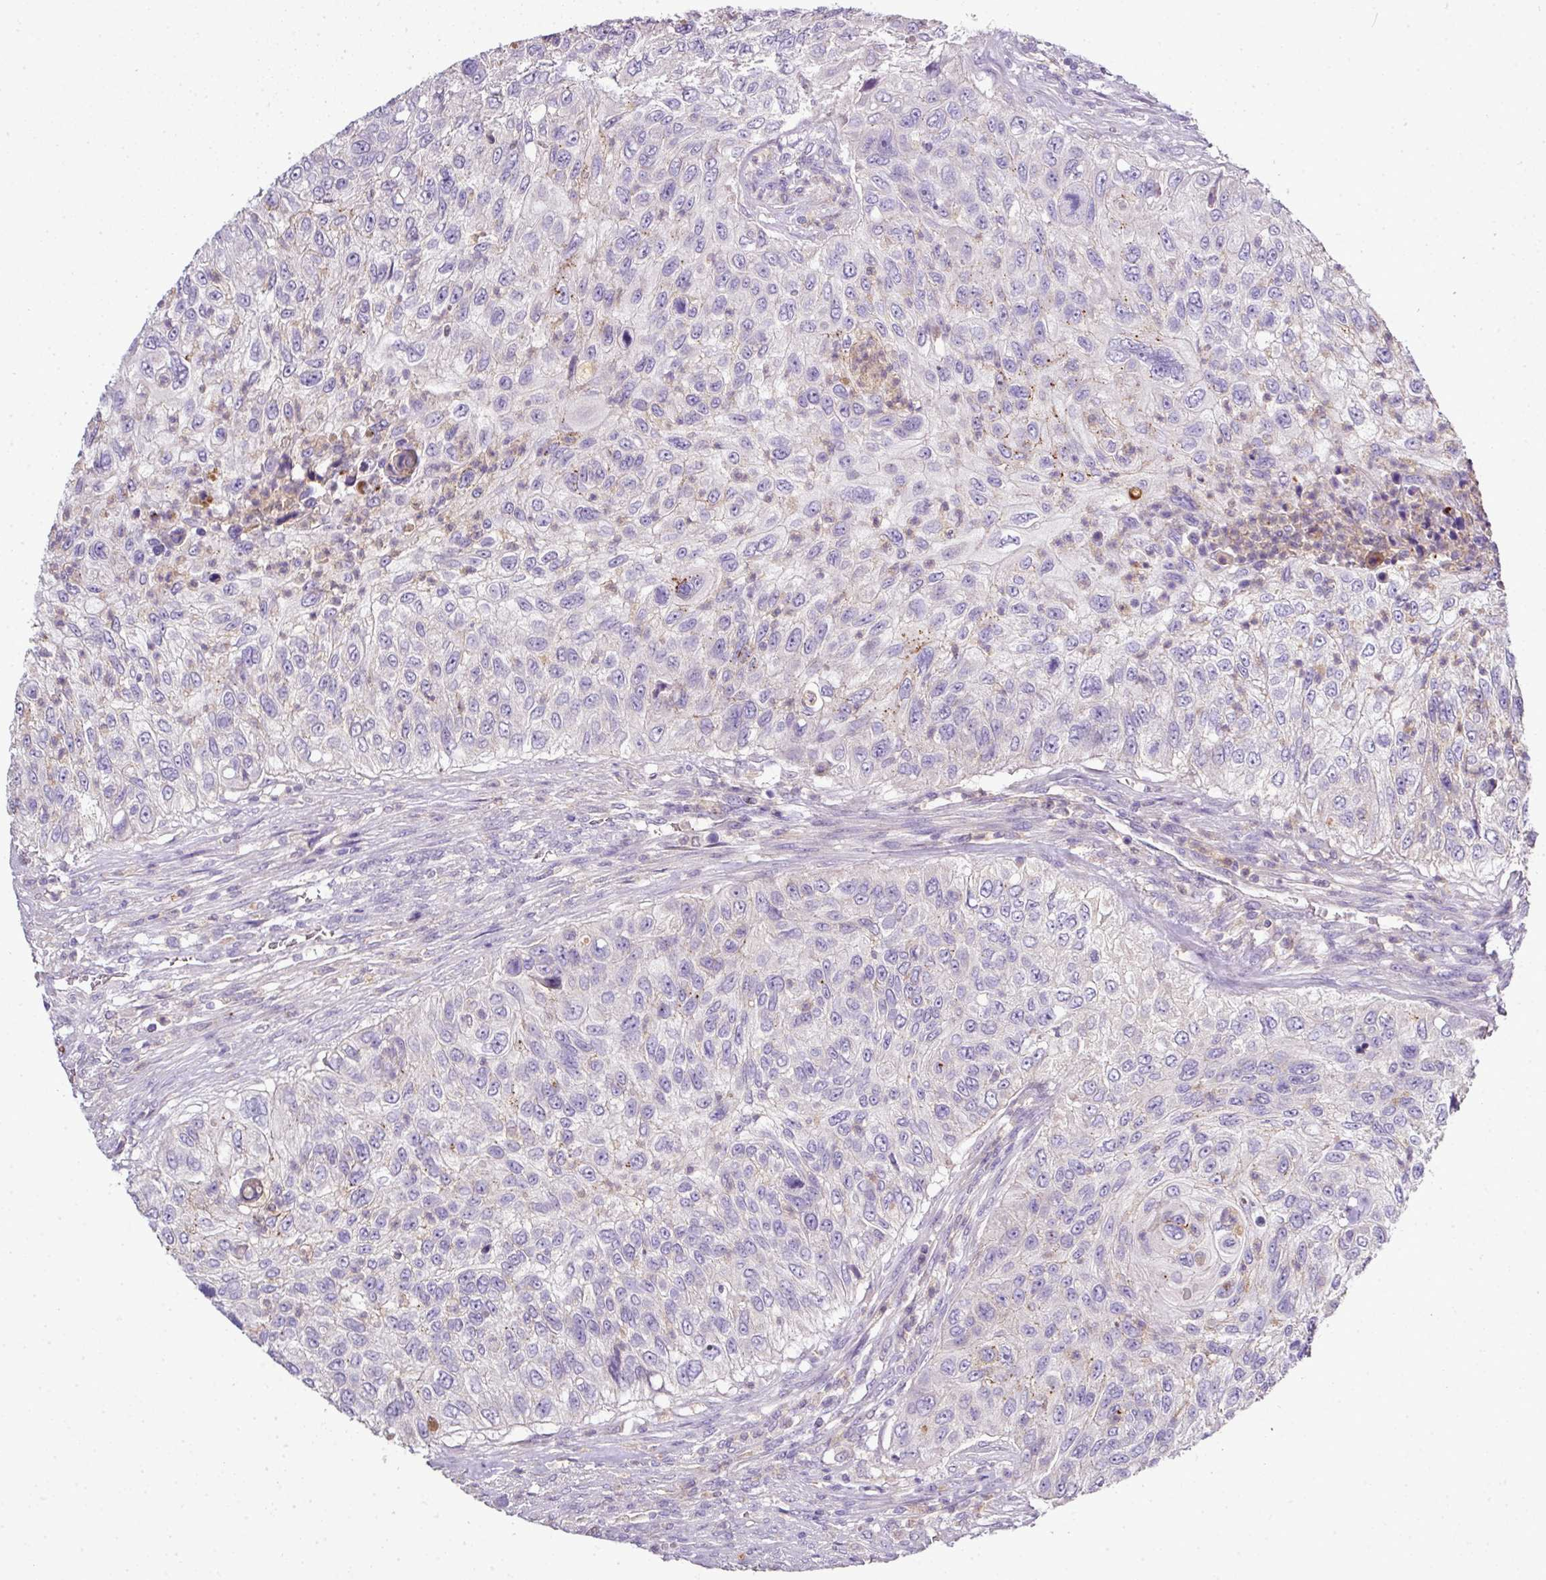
{"staining": {"intensity": "negative", "quantity": "none", "location": "none"}, "tissue": "urothelial cancer", "cell_type": "Tumor cells", "image_type": "cancer", "snomed": [{"axis": "morphology", "description": "Urothelial carcinoma, High grade"}, {"axis": "topography", "description": "Urinary bladder"}], "caption": "Human urothelial carcinoma (high-grade) stained for a protein using IHC reveals no expression in tumor cells.", "gene": "CAB39L", "patient": {"sex": "female", "age": 60}}